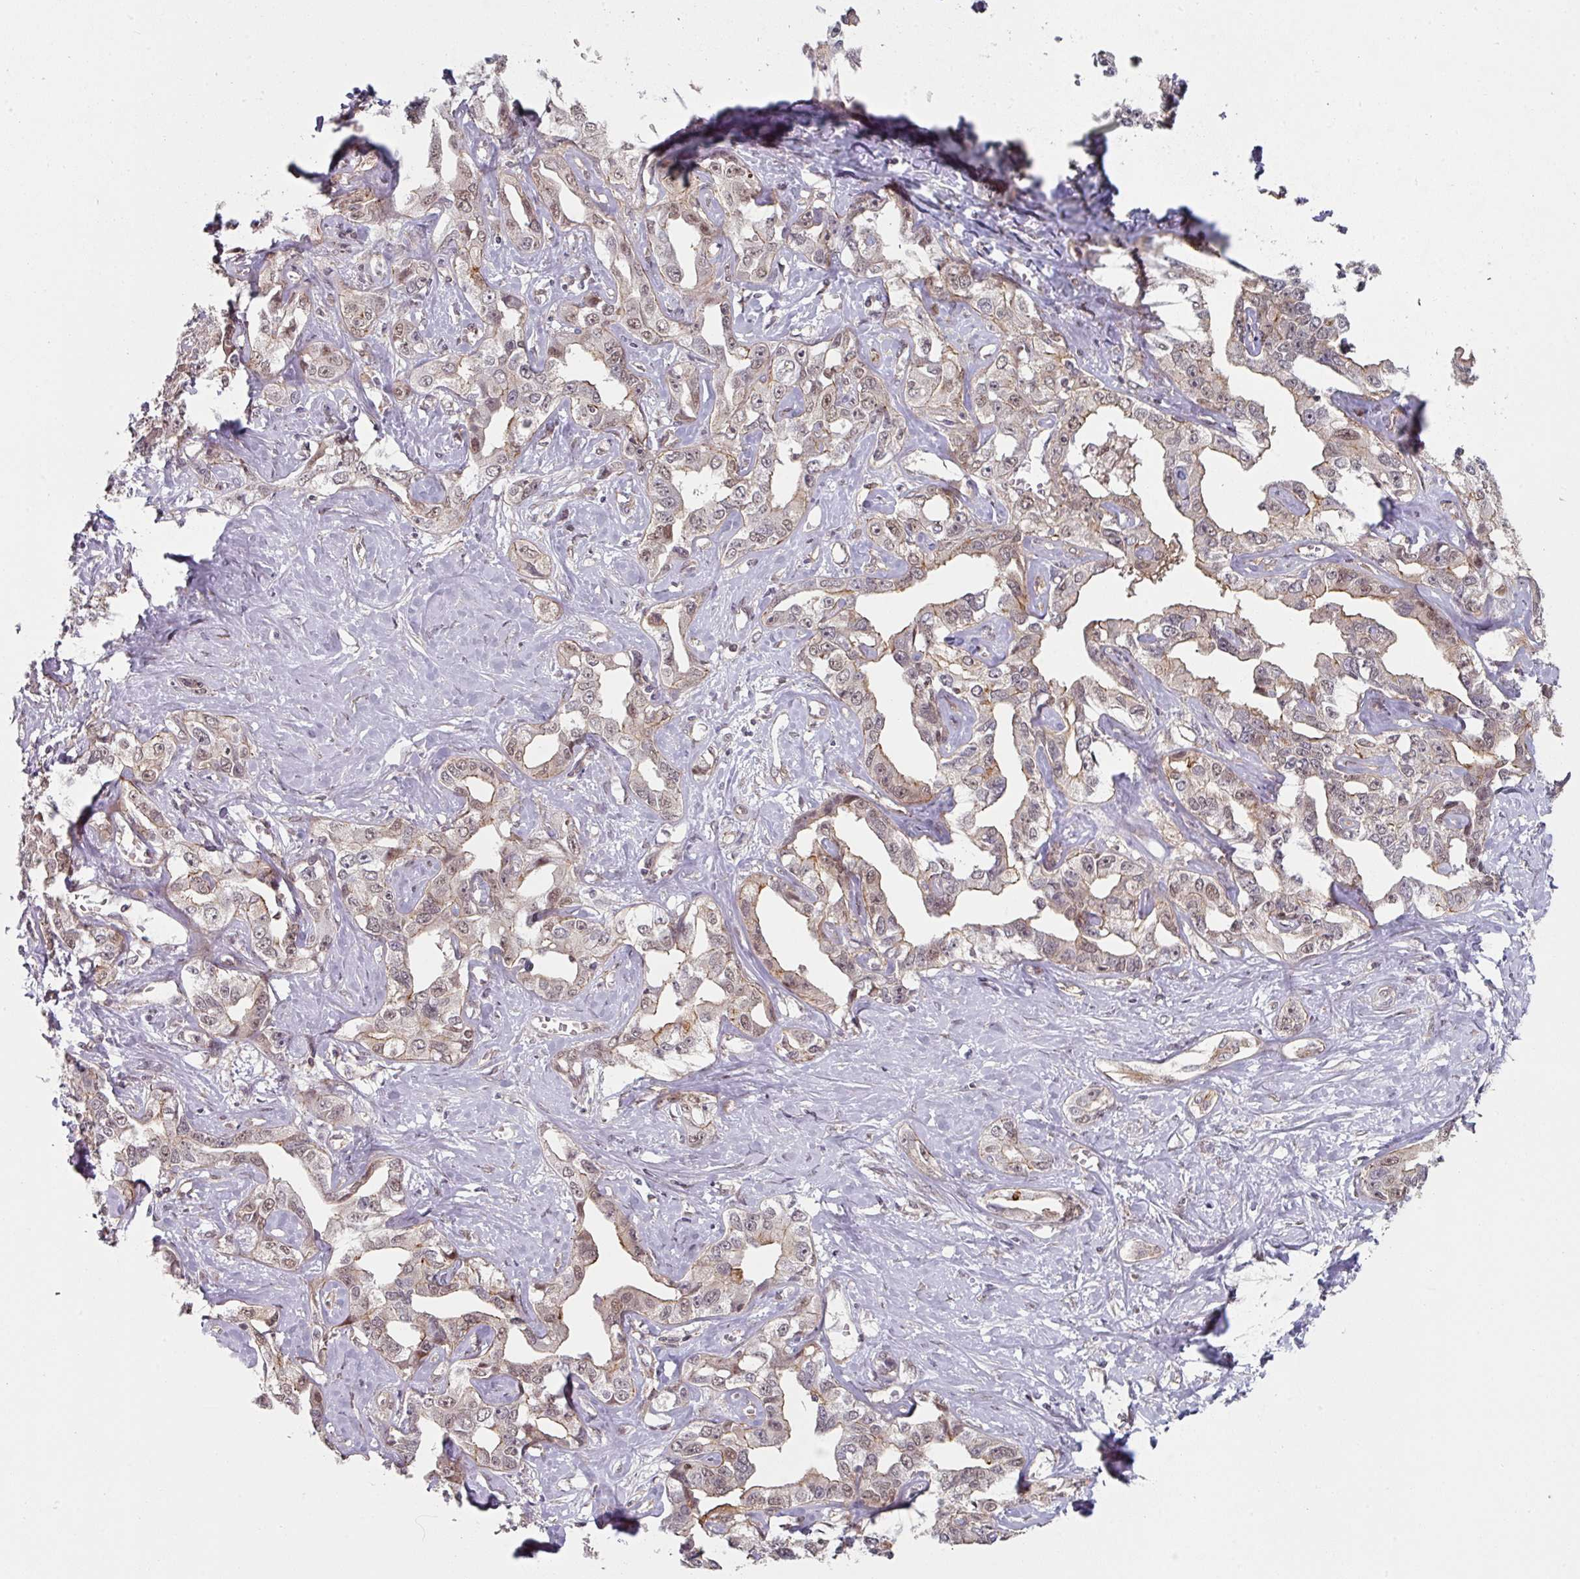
{"staining": {"intensity": "weak", "quantity": "25%-75%", "location": "cytoplasmic/membranous,nuclear"}, "tissue": "liver cancer", "cell_type": "Tumor cells", "image_type": "cancer", "snomed": [{"axis": "morphology", "description": "Cholangiocarcinoma"}, {"axis": "topography", "description": "Liver"}], "caption": "The micrograph displays a brown stain indicating the presence of a protein in the cytoplasmic/membranous and nuclear of tumor cells in liver cancer.", "gene": "PSME3IP1", "patient": {"sex": "male", "age": 59}}